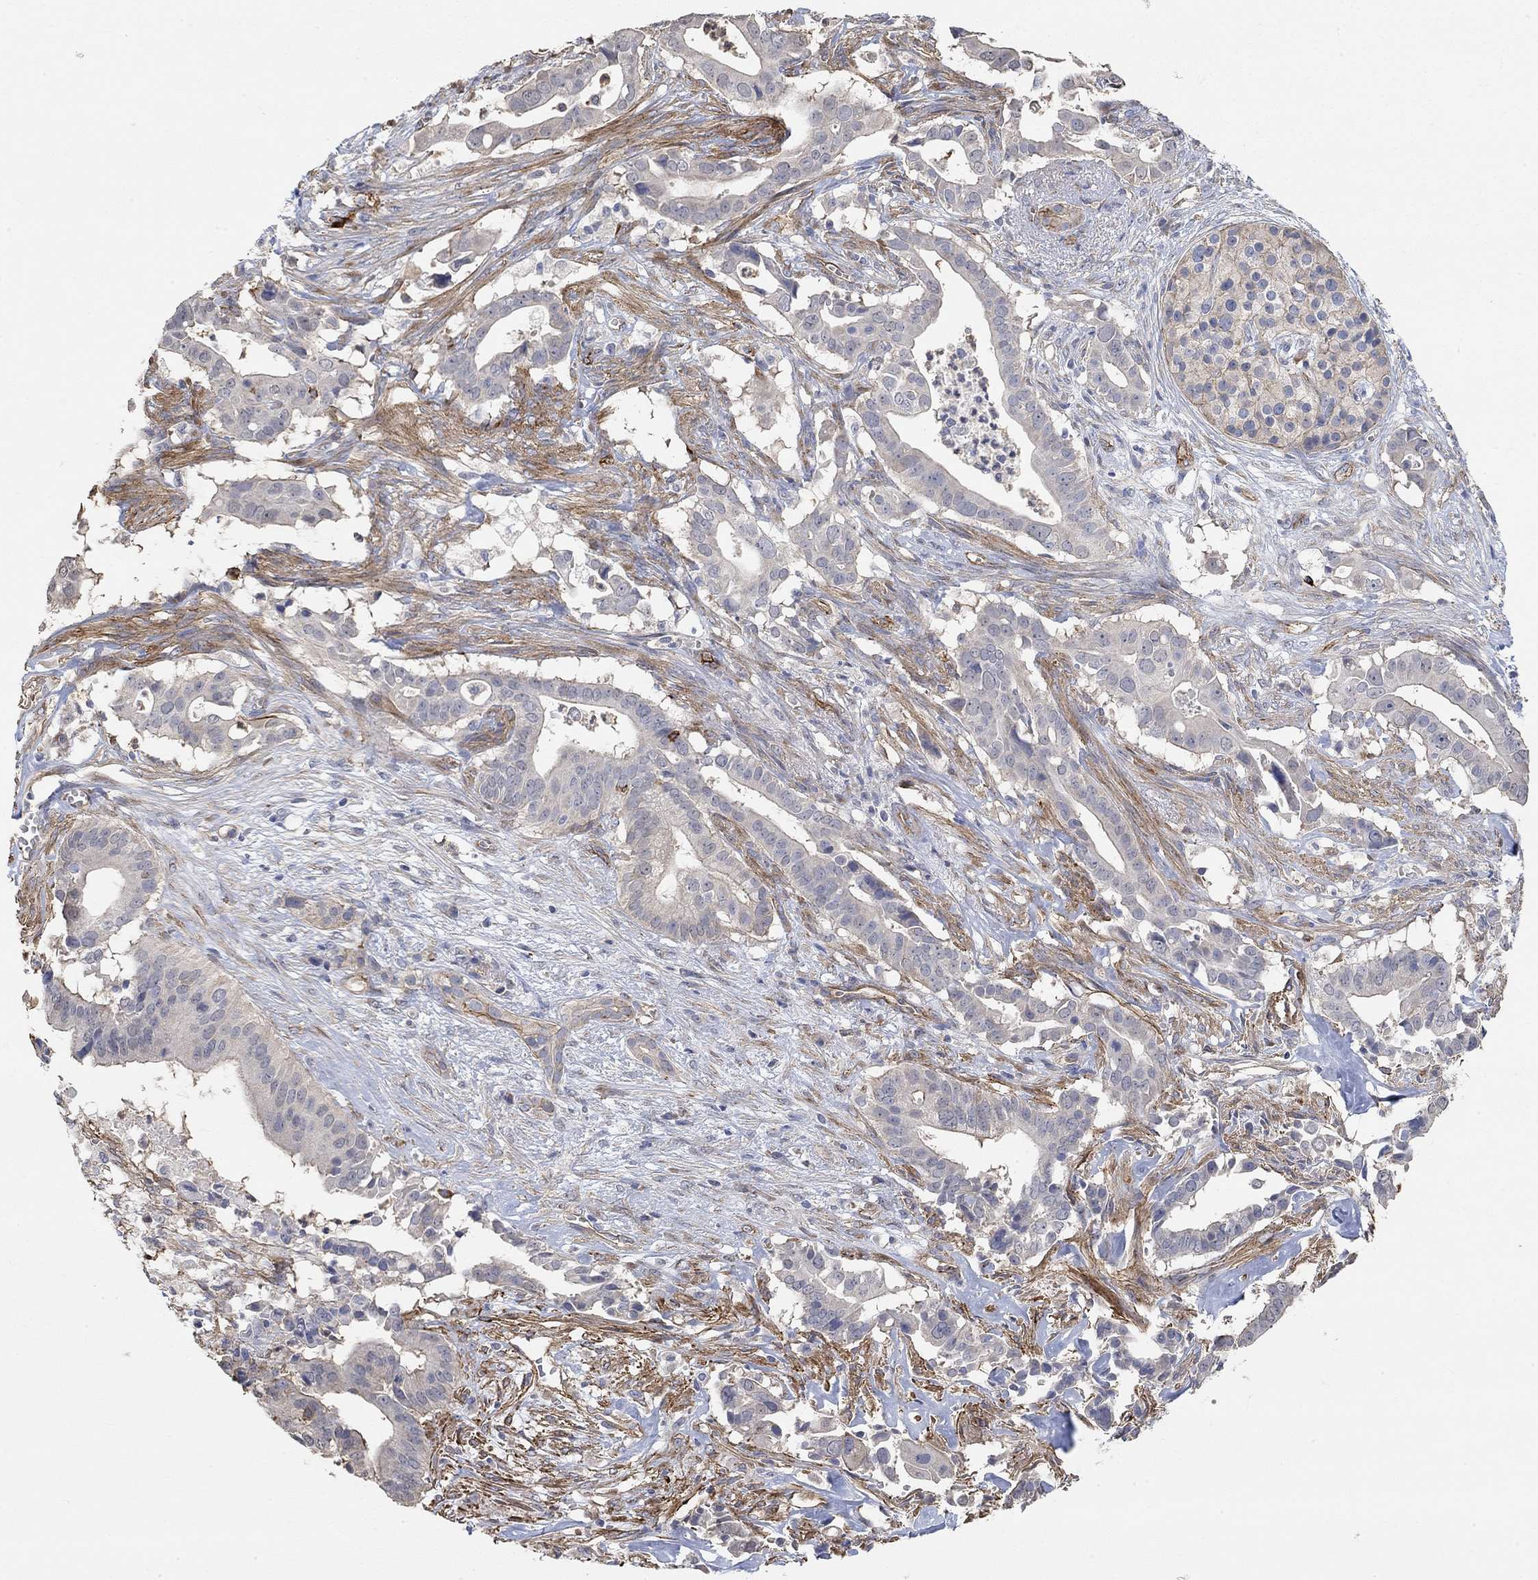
{"staining": {"intensity": "weak", "quantity": "<25%", "location": "cytoplasmic/membranous"}, "tissue": "pancreatic cancer", "cell_type": "Tumor cells", "image_type": "cancer", "snomed": [{"axis": "morphology", "description": "Adenocarcinoma, NOS"}, {"axis": "topography", "description": "Pancreas"}], "caption": "A photomicrograph of human adenocarcinoma (pancreatic) is negative for staining in tumor cells.", "gene": "SYT16", "patient": {"sex": "male", "age": 61}}